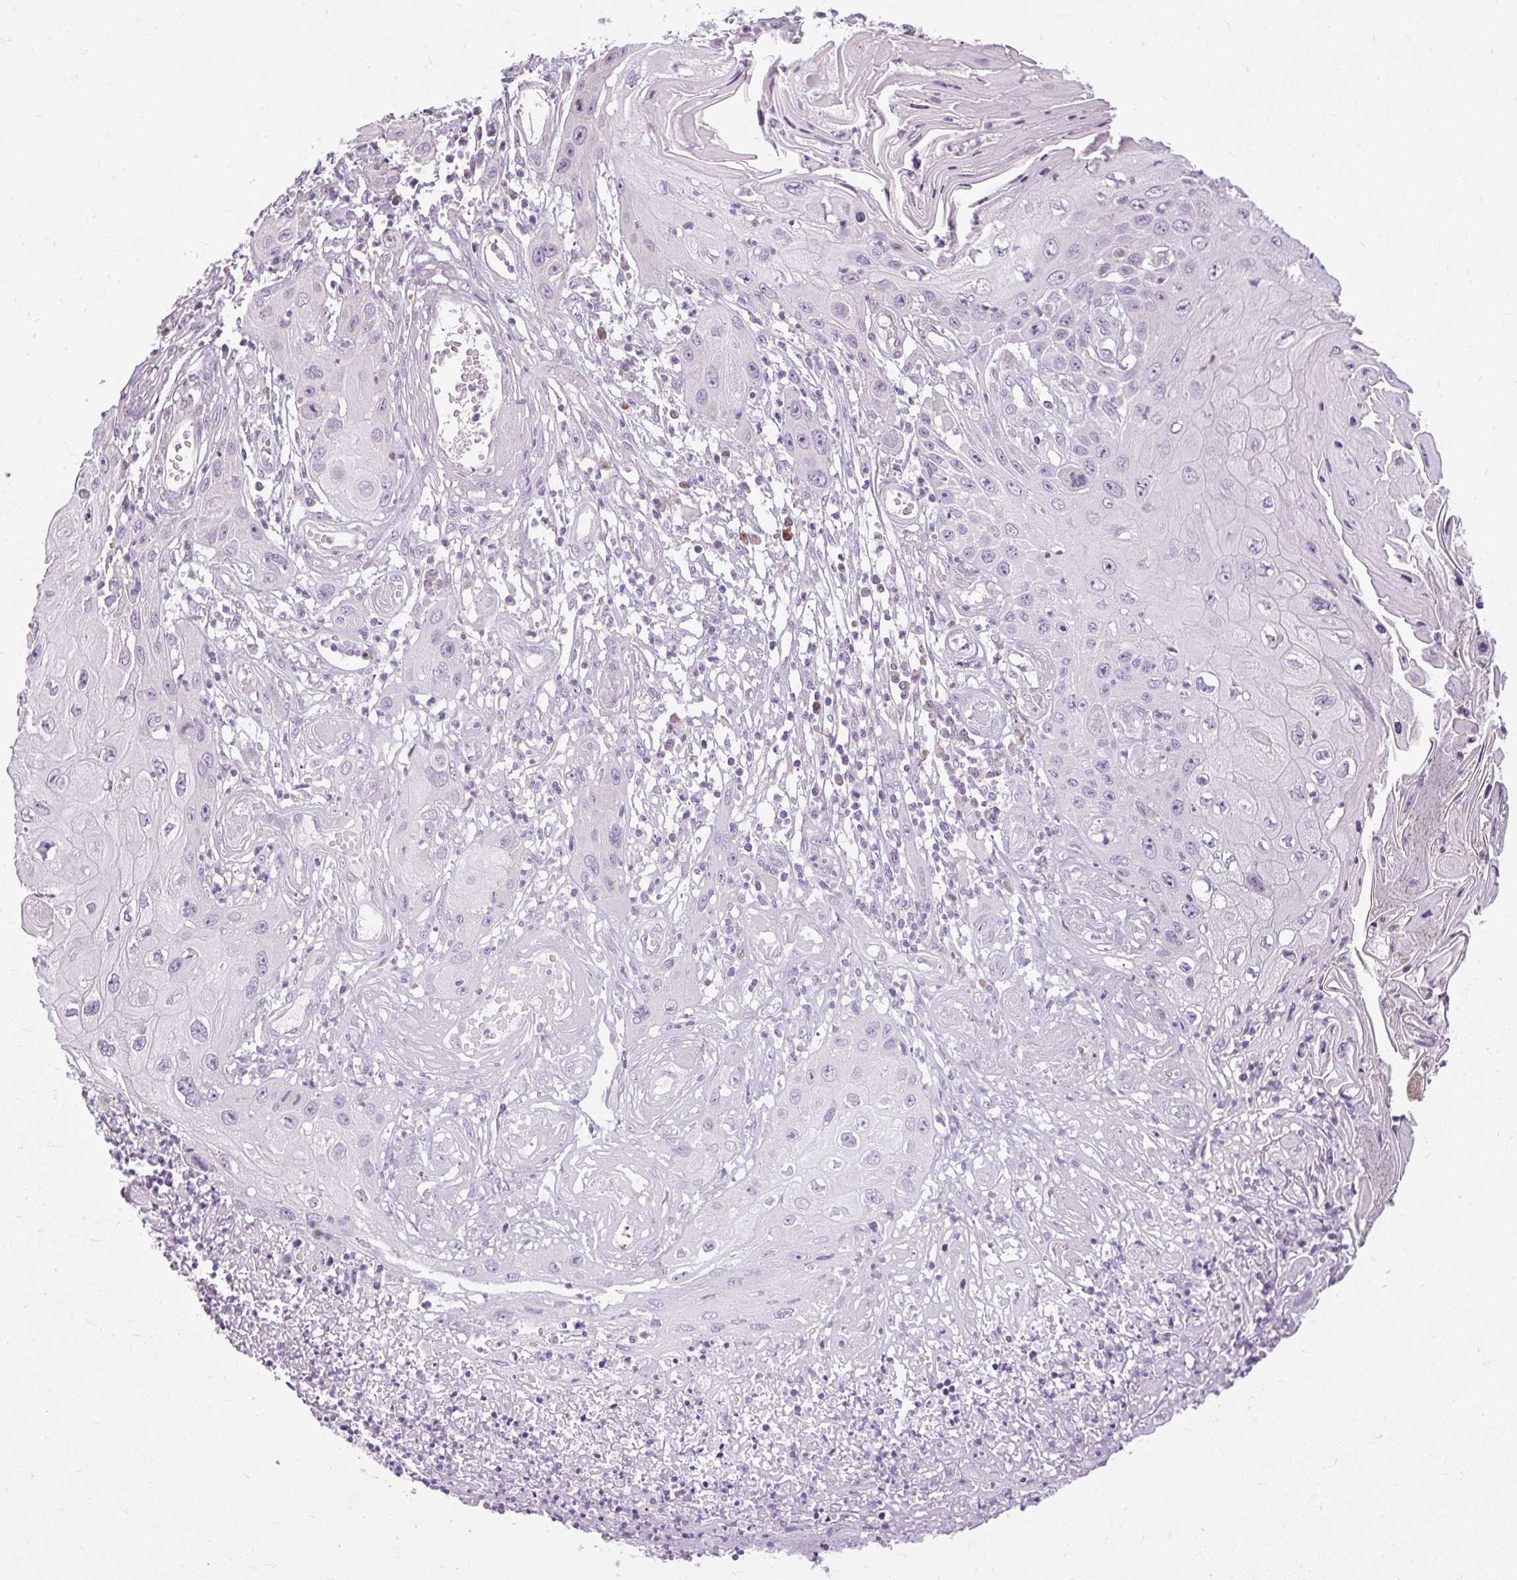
{"staining": {"intensity": "negative", "quantity": "none", "location": "none"}, "tissue": "skin cancer", "cell_type": "Tumor cells", "image_type": "cancer", "snomed": [{"axis": "morphology", "description": "Squamous cell carcinoma, NOS"}, {"axis": "topography", "description": "Skin"}, {"axis": "topography", "description": "Vulva"}], "caption": "Immunohistochemistry (IHC) of squamous cell carcinoma (skin) exhibits no positivity in tumor cells.", "gene": "ZFYVE26", "patient": {"sex": "female", "age": 44}}